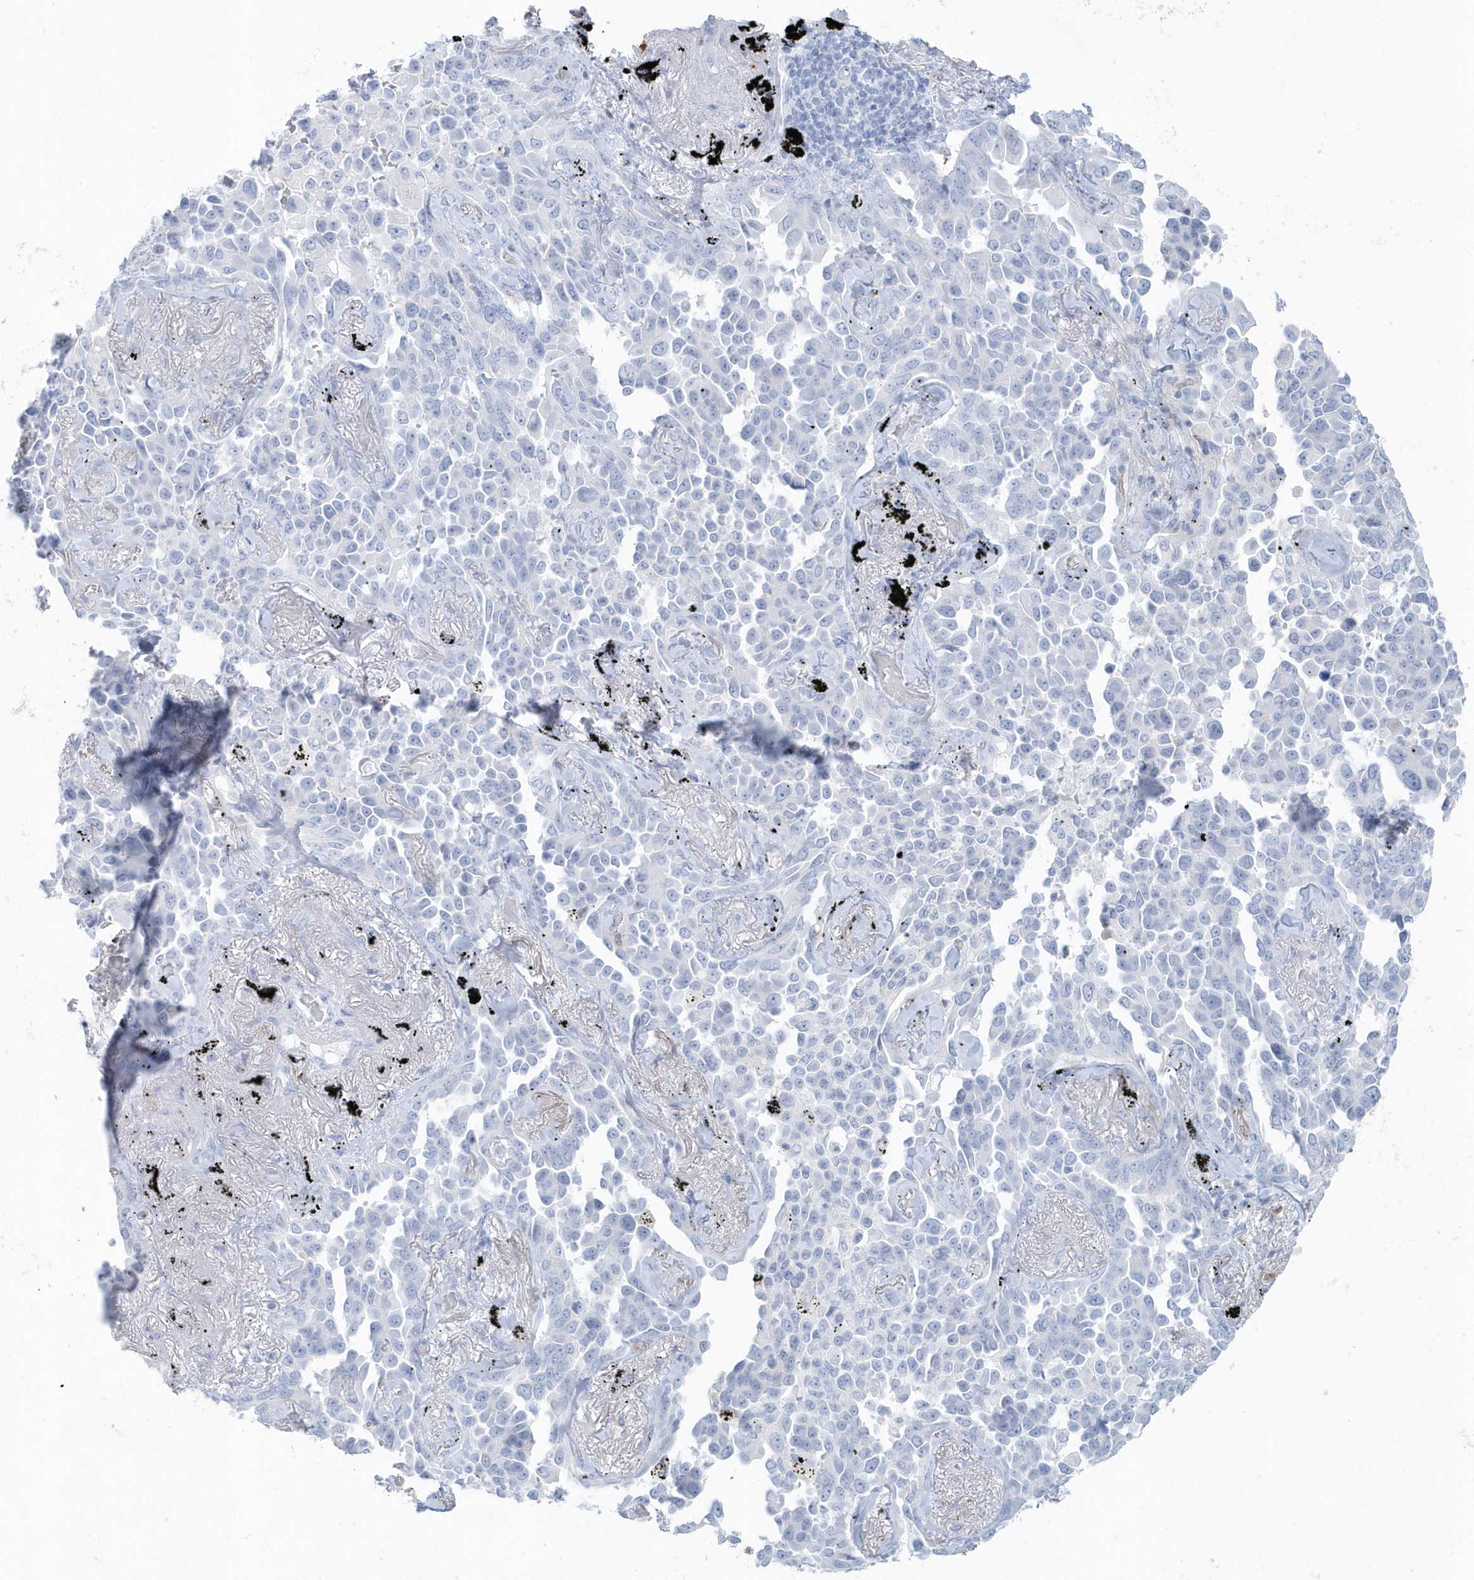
{"staining": {"intensity": "negative", "quantity": "none", "location": "none"}, "tissue": "lung cancer", "cell_type": "Tumor cells", "image_type": "cancer", "snomed": [{"axis": "morphology", "description": "Adenocarcinoma, NOS"}, {"axis": "topography", "description": "Lung"}], "caption": "DAB immunohistochemical staining of lung adenocarcinoma reveals no significant positivity in tumor cells.", "gene": "FAM98A", "patient": {"sex": "female", "age": 67}}